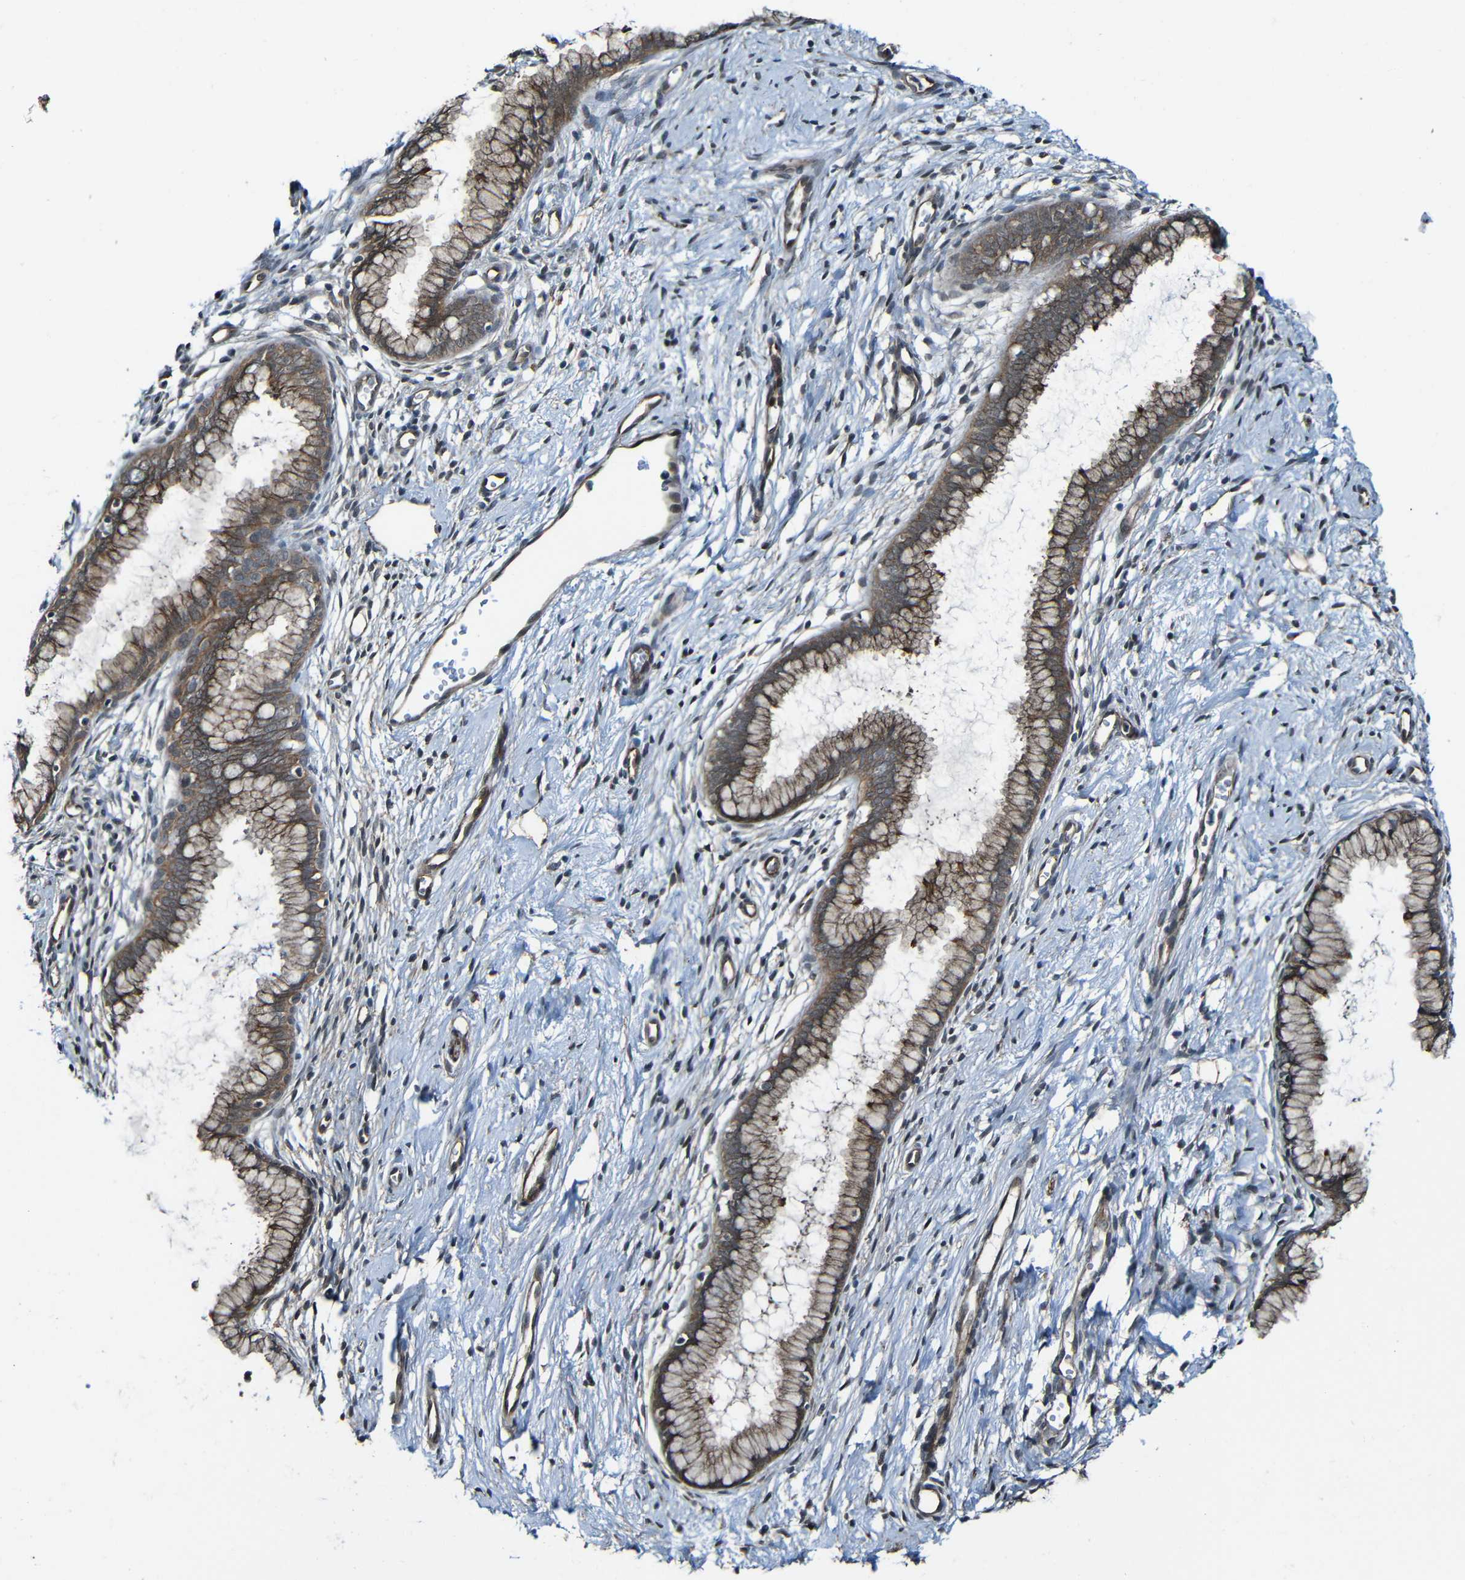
{"staining": {"intensity": "moderate", "quantity": ">75%", "location": "cytoplasmic/membranous"}, "tissue": "cervix", "cell_type": "Glandular cells", "image_type": "normal", "snomed": [{"axis": "morphology", "description": "Normal tissue, NOS"}, {"axis": "topography", "description": "Cervix"}], "caption": "Immunohistochemical staining of normal human cervix demonstrates medium levels of moderate cytoplasmic/membranous expression in about >75% of glandular cells.", "gene": "LGR5", "patient": {"sex": "female", "age": 65}}